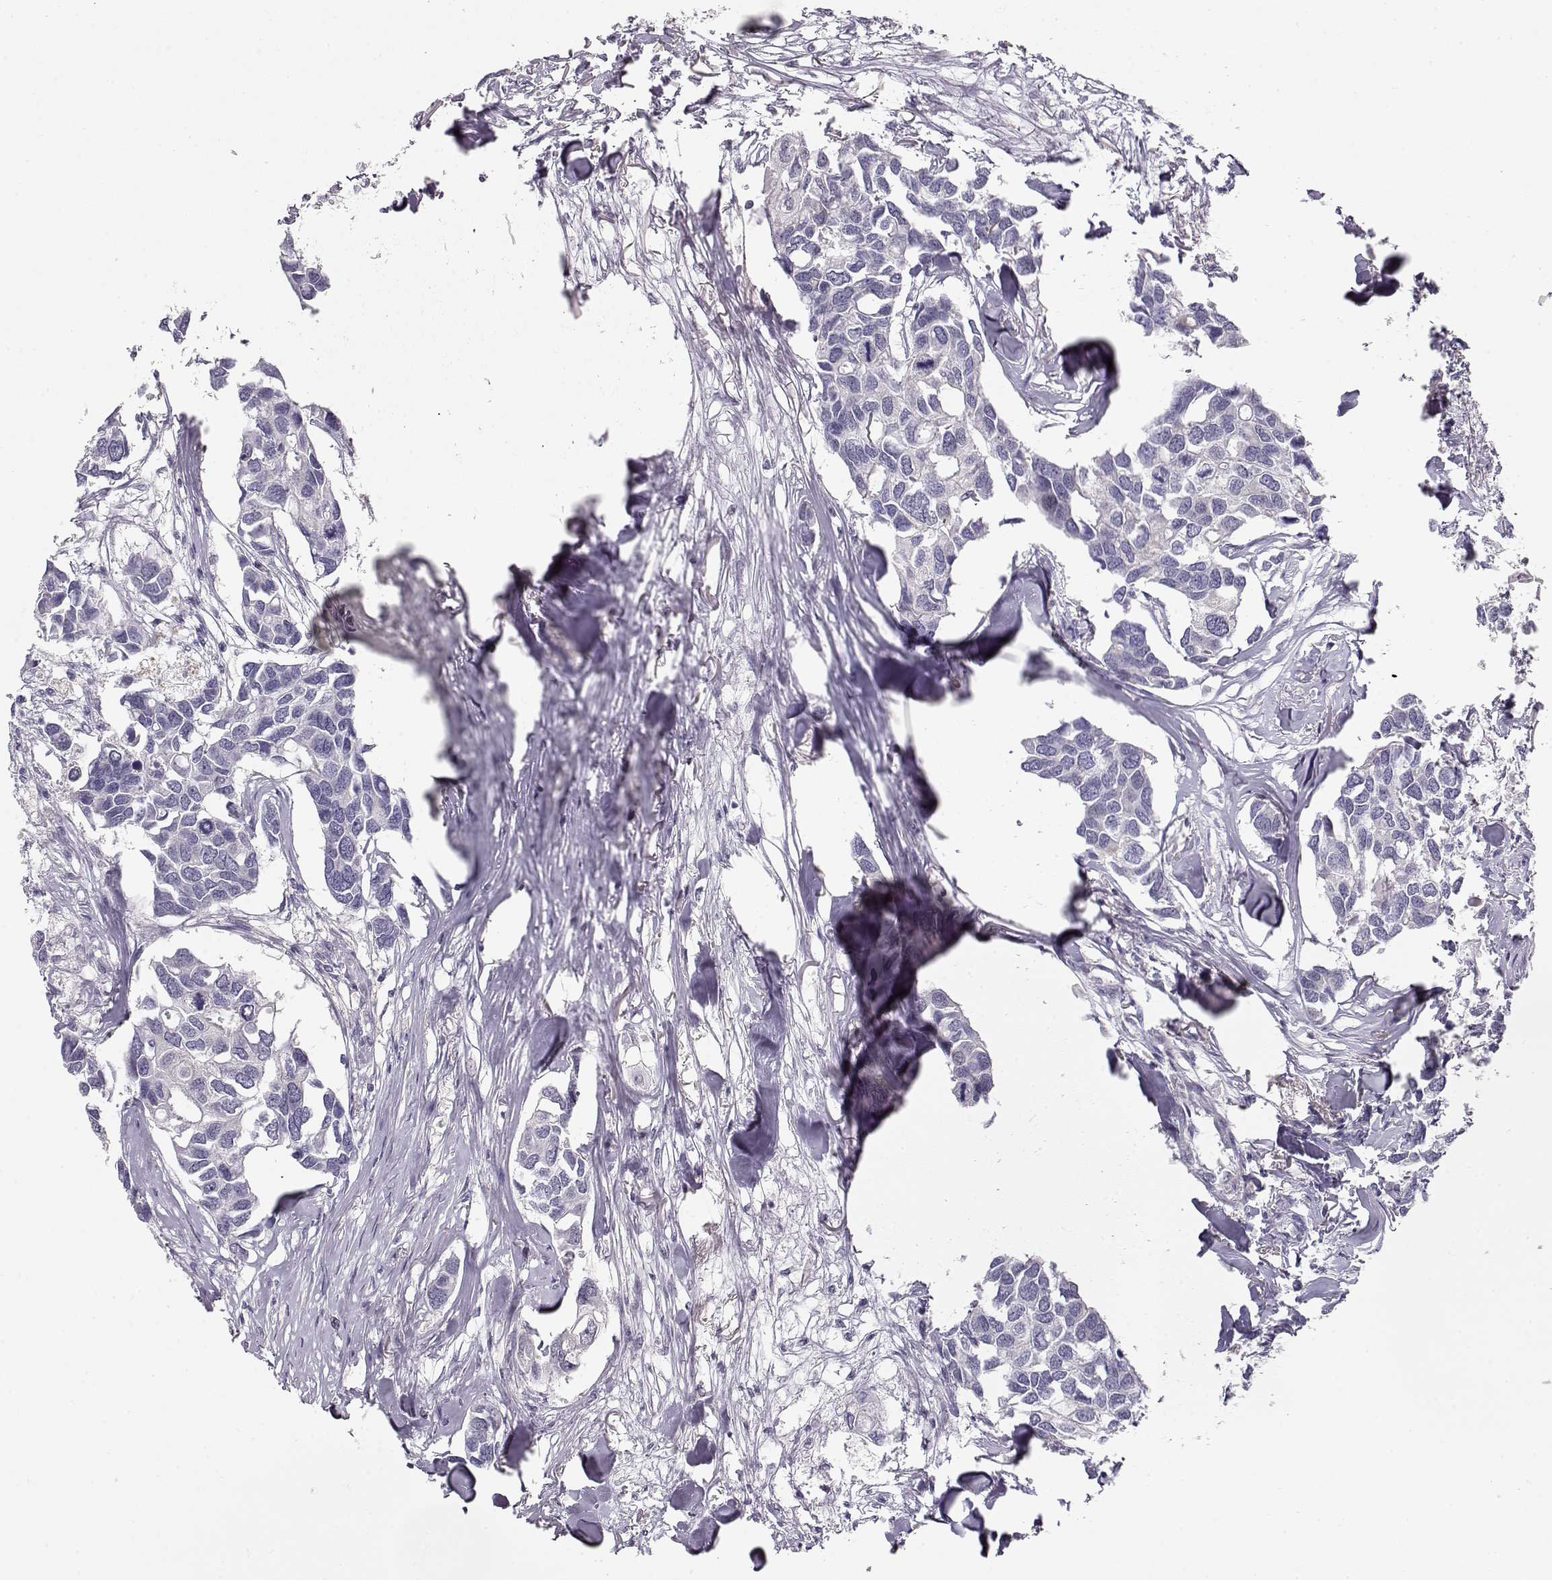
{"staining": {"intensity": "negative", "quantity": "none", "location": "none"}, "tissue": "breast cancer", "cell_type": "Tumor cells", "image_type": "cancer", "snomed": [{"axis": "morphology", "description": "Duct carcinoma"}, {"axis": "topography", "description": "Breast"}], "caption": "Protein analysis of breast cancer shows no significant staining in tumor cells.", "gene": "TEPP", "patient": {"sex": "female", "age": 83}}